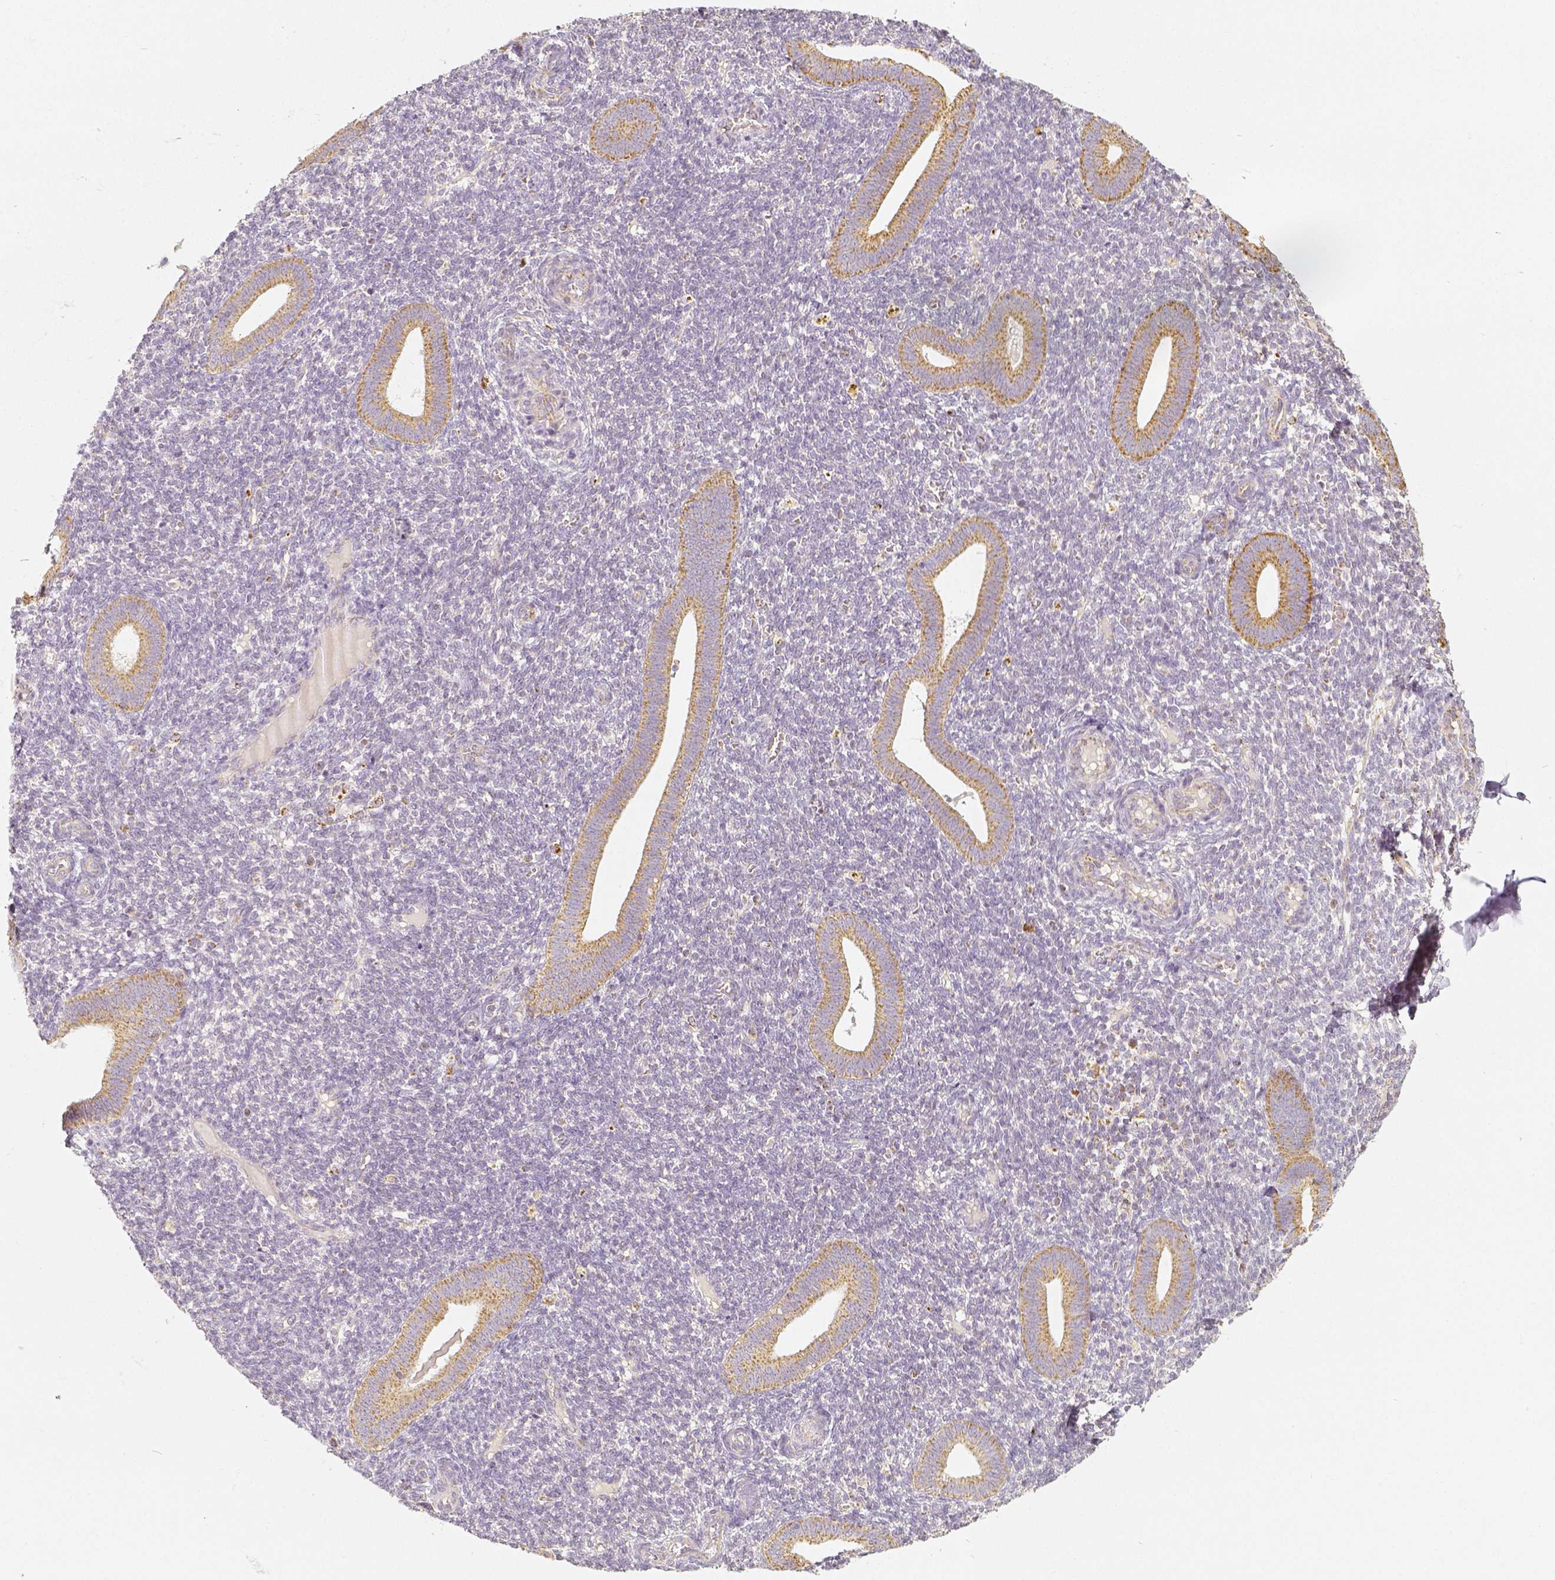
{"staining": {"intensity": "negative", "quantity": "none", "location": "none"}, "tissue": "endometrium", "cell_type": "Cells in endometrial stroma", "image_type": "normal", "snomed": [{"axis": "morphology", "description": "Normal tissue, NOS"}, {"axis": "topography", "description": "Endometrium"}], "caption": "Immunohistochemistry micrograph of benign endometrium: human endometrium stained with DAB demonstrates no significant protein expression in cells in endometrial stroma. Brightfield microscopy of immunohistochemistry stained with DAB (brown) and hematoxylin (blue), captured at high magnification.", "gene": "PGAM5", "patient": {"sex": "female", "age": 25}}